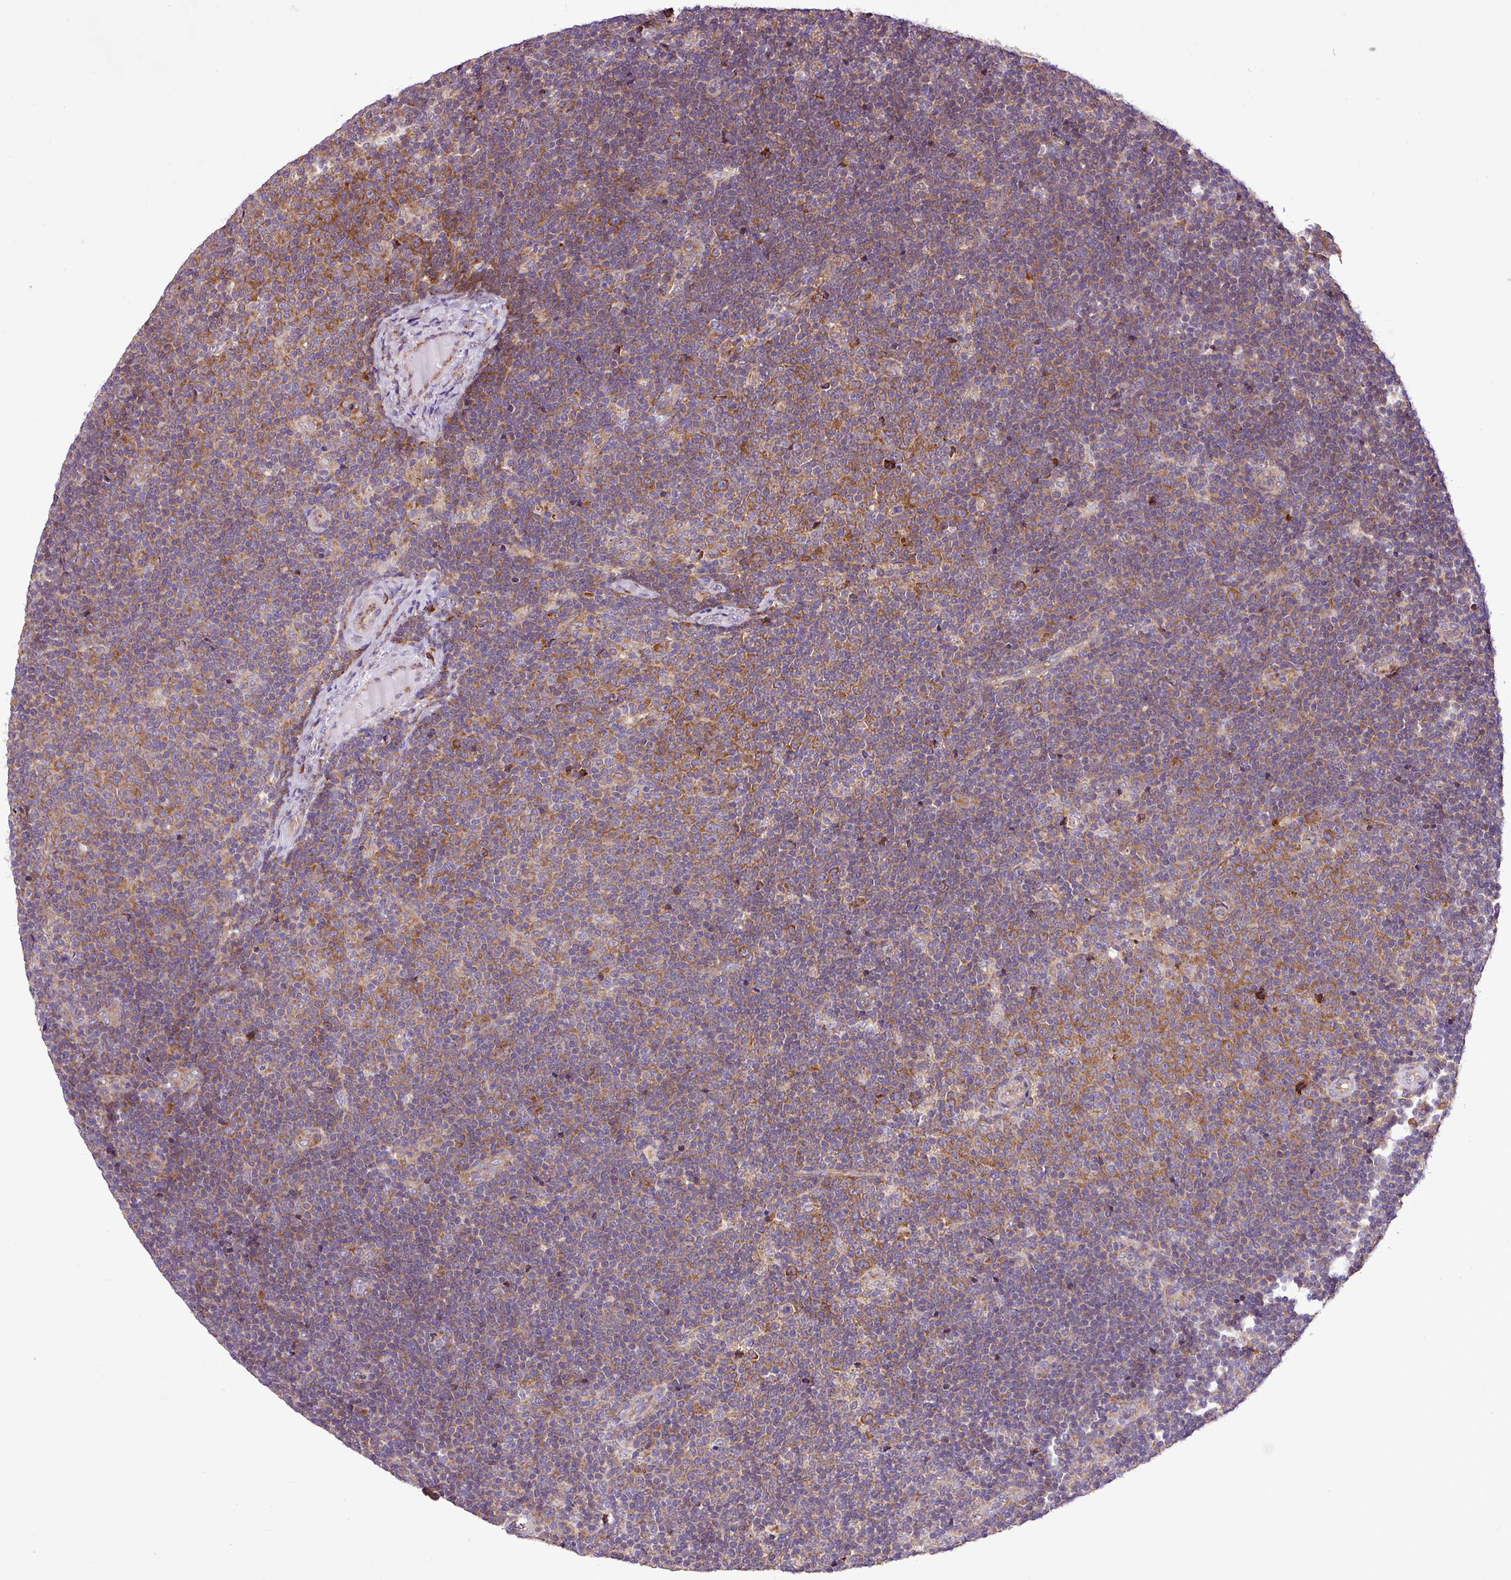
{"staining": {"intensity": "moderate", "quantity": "25%-75%", "location": "cytoplasmic/membranous"}, "tissue": "lymphoma", "cell_type": "Tumor cells", "image_type": "cancer", "snomed": [{"axis": "morphology", "description": "Malignant lymphoma, non-Hodgkin's type, Low grade"}, {"axis": "topography", "description": "Lymph node"}], "caption": "Lymphoma tissue reveals moderate cytoplasmic/membranous positivity in about 25%-75% of tumor cells", "gene": "RPL13", "patient": {"sex": "male", "age": 48}}